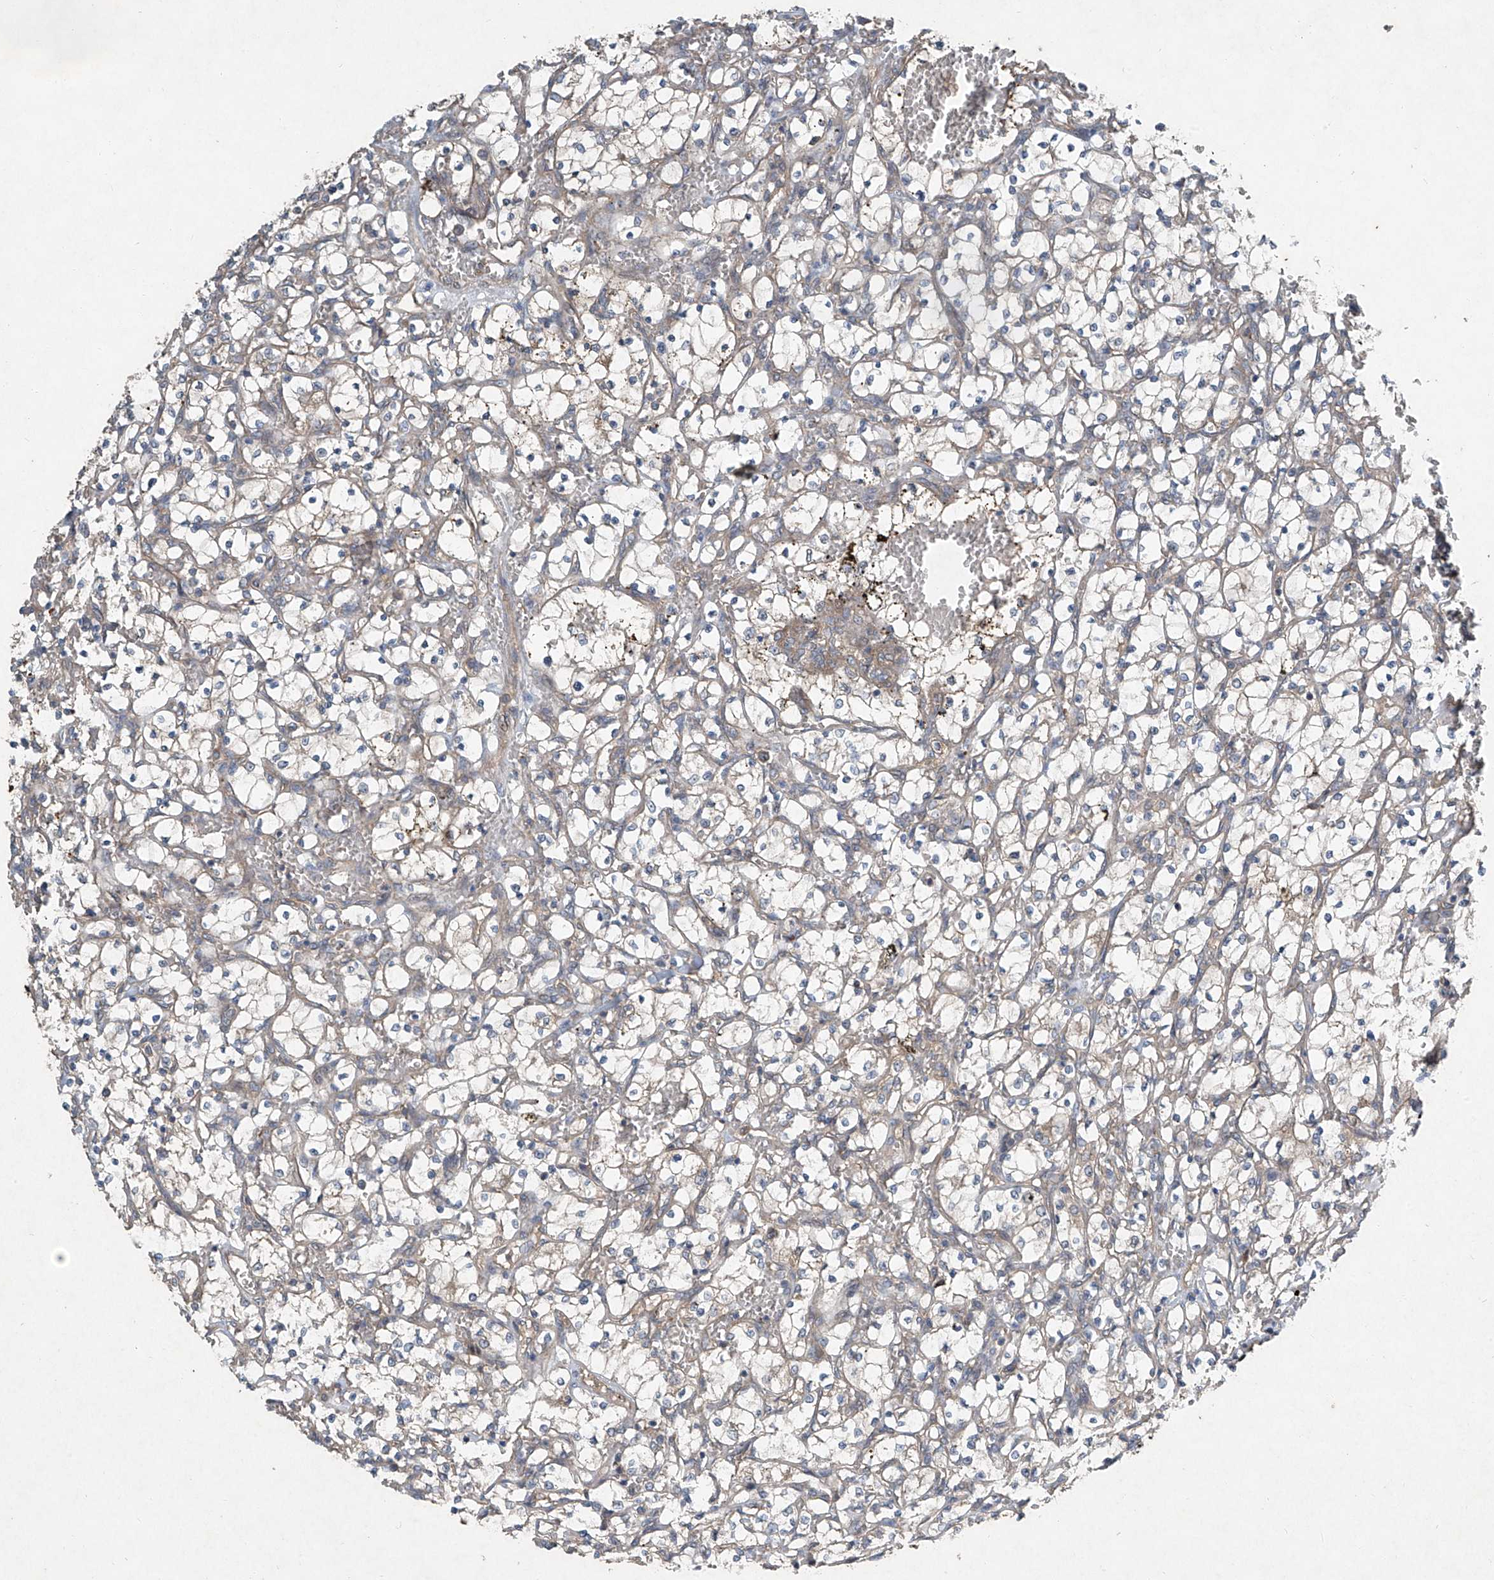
{"staining": {"intensity": "negative", "quantity": "none", "location": "none"}, "tissue": "renal cancer", "cell_type": "Tumor cells", "image_type": "cancer", "snomed": [{"axis": "morphology", "description": "Adenocarcinoma, NOS"}, {"axis": "topography", "description": "Kidney"}], "caption": "The IHC micrograph has no significant expression in tumor cells of renal cancer (adenocarcinoma) tissue.", "gene": "FOXRED2", "patient": {"sex": "female", "age": 69}}